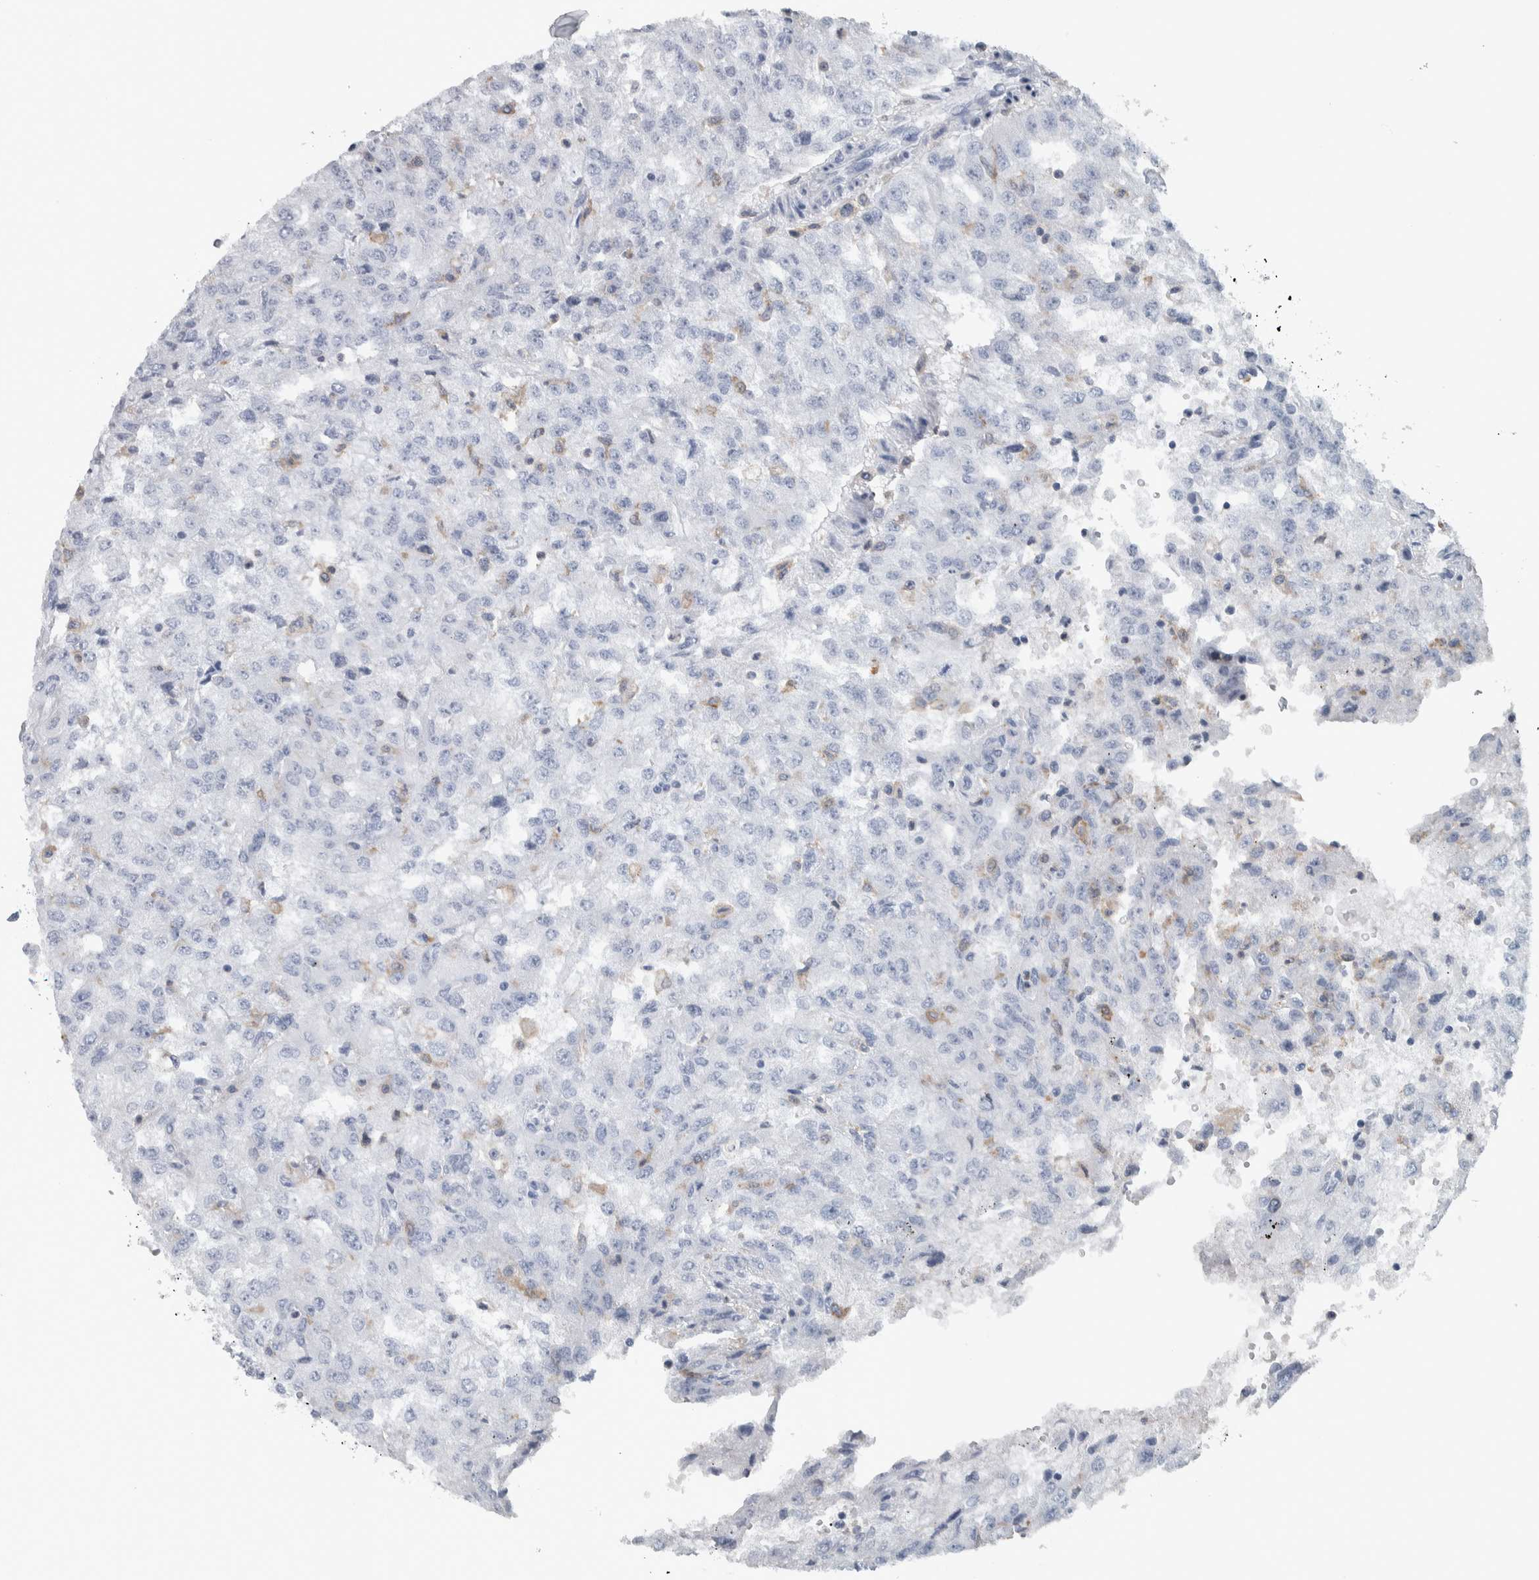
{"staining": {"intensity": "negative", "quantity": "none", "location": "none"}, "tissue": "renal cancer", "cell_type": "Tumor cells", "image_type": "cancer", "snomed": [{"axis": "morphology", "description": "Adenocarcinoma, NOS"}, {"axis": "topography", "description": "Kidney"}], "caption": "Immunohistochemistry (IHC) photomicrograph of human renal cancer stained for a protein (brown), which displays no expression in tumor cells.", "gene": "SKAP2", "patient": {"sex": "female", "age": 54}}